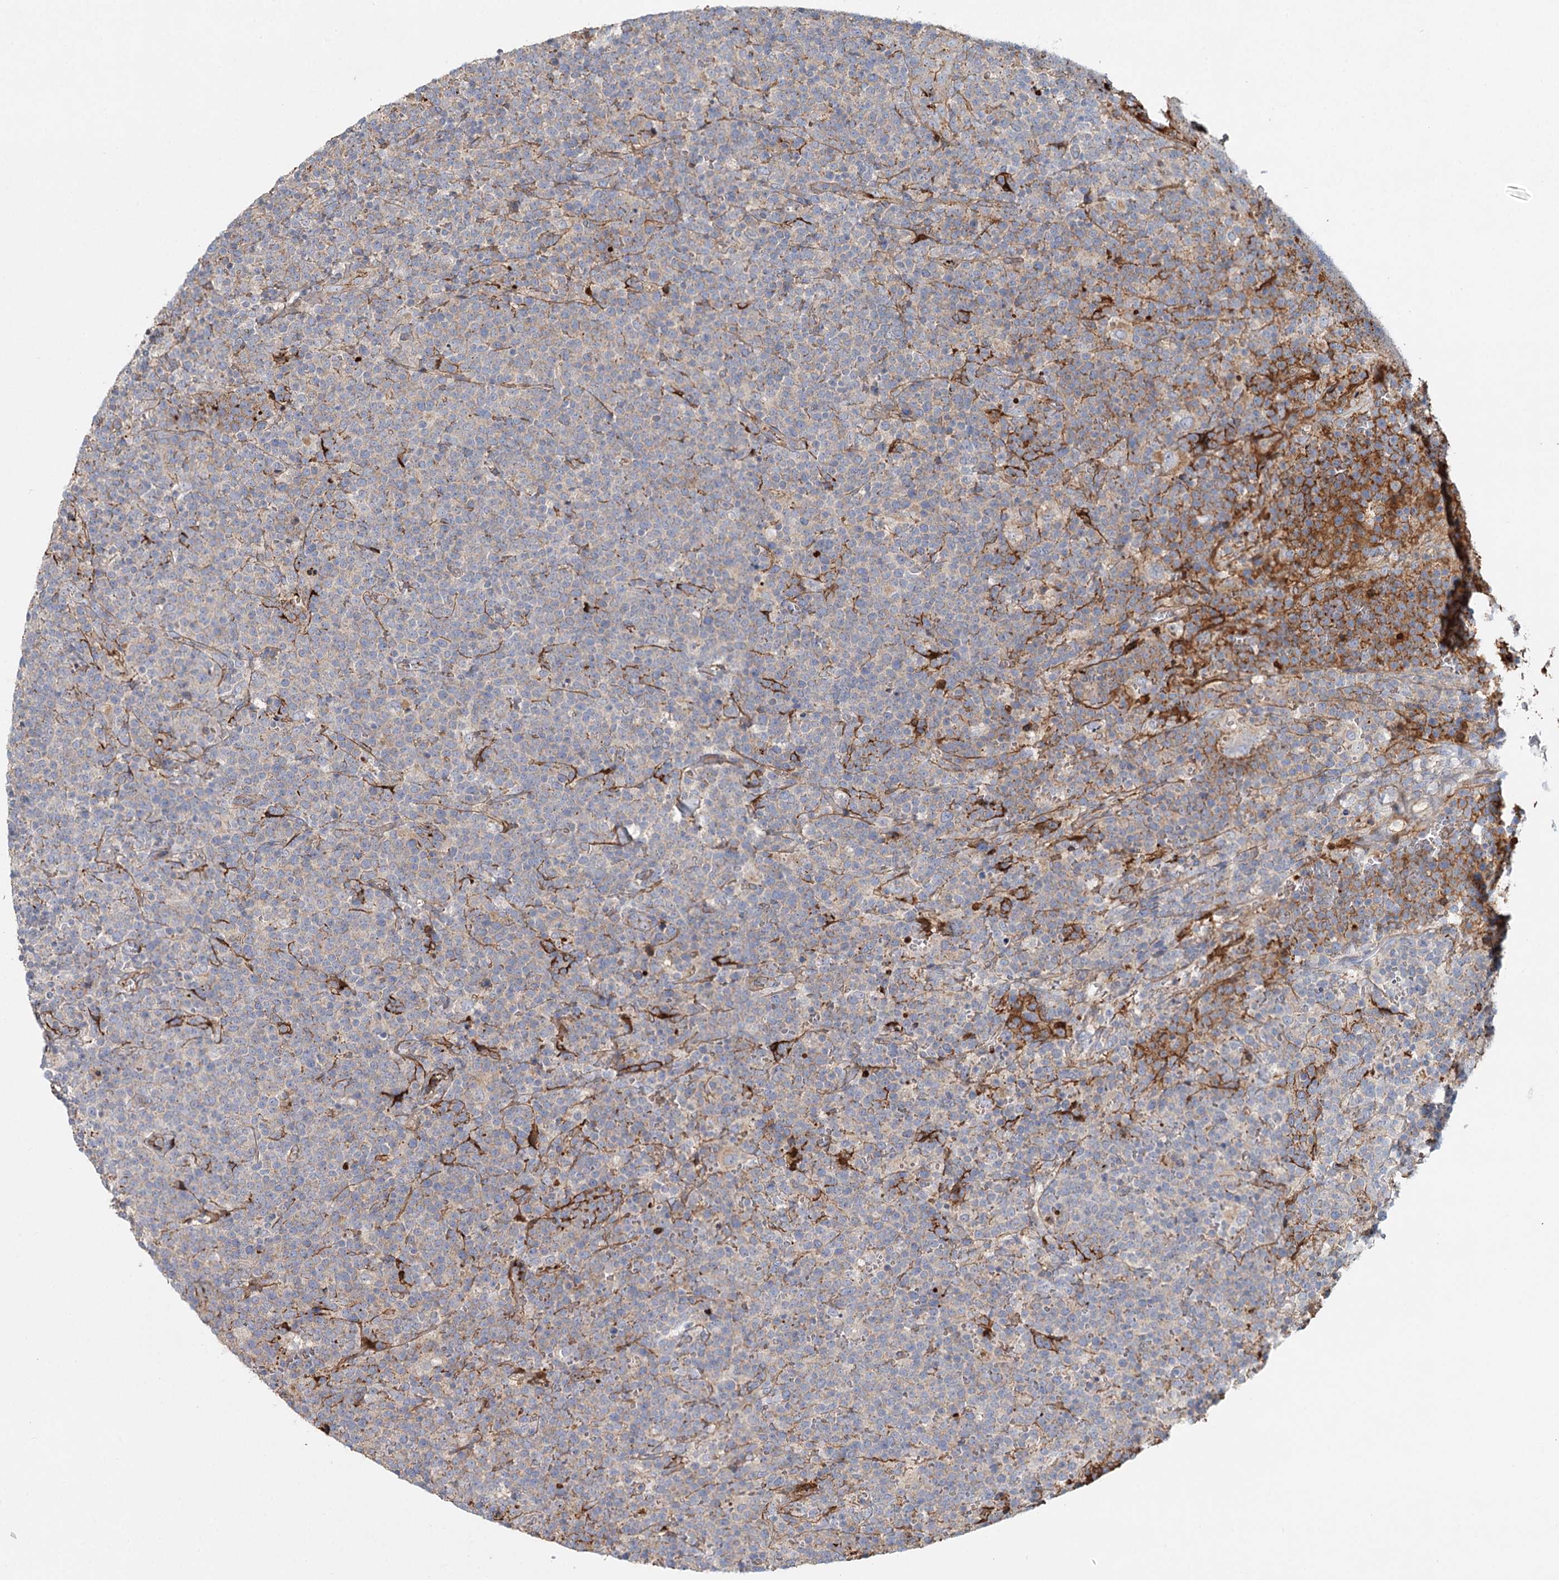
{"staining": {"intensity": "weak", "quantity": "25%-75%", "location": "cytoplasmic/membranous"}, "tissue": "lymphoma", "cell_type": "Tumor cells", "image_type": "cancer", "snomed": [{"axis": "morphology", "description": "Malignant lymphoma, non-Hodgkin's type, High grade"}, {"axis": "topography", "description": "Lymph node"}], "caption": "Immunohistochemistry micrograph of neoplastic tissue: human high-grade malignant lymphoma, non-Hodgkin's type stained using immunohistochemistry (IHC) shows low levels of weak protein expression localized specifically in the cytoplasmic/membranous of tumor cells, appearing as a cytoplasmic/membranous brown color.", "gene": "ALKBH8", "patient": {"sex": "male", "age": 61}}